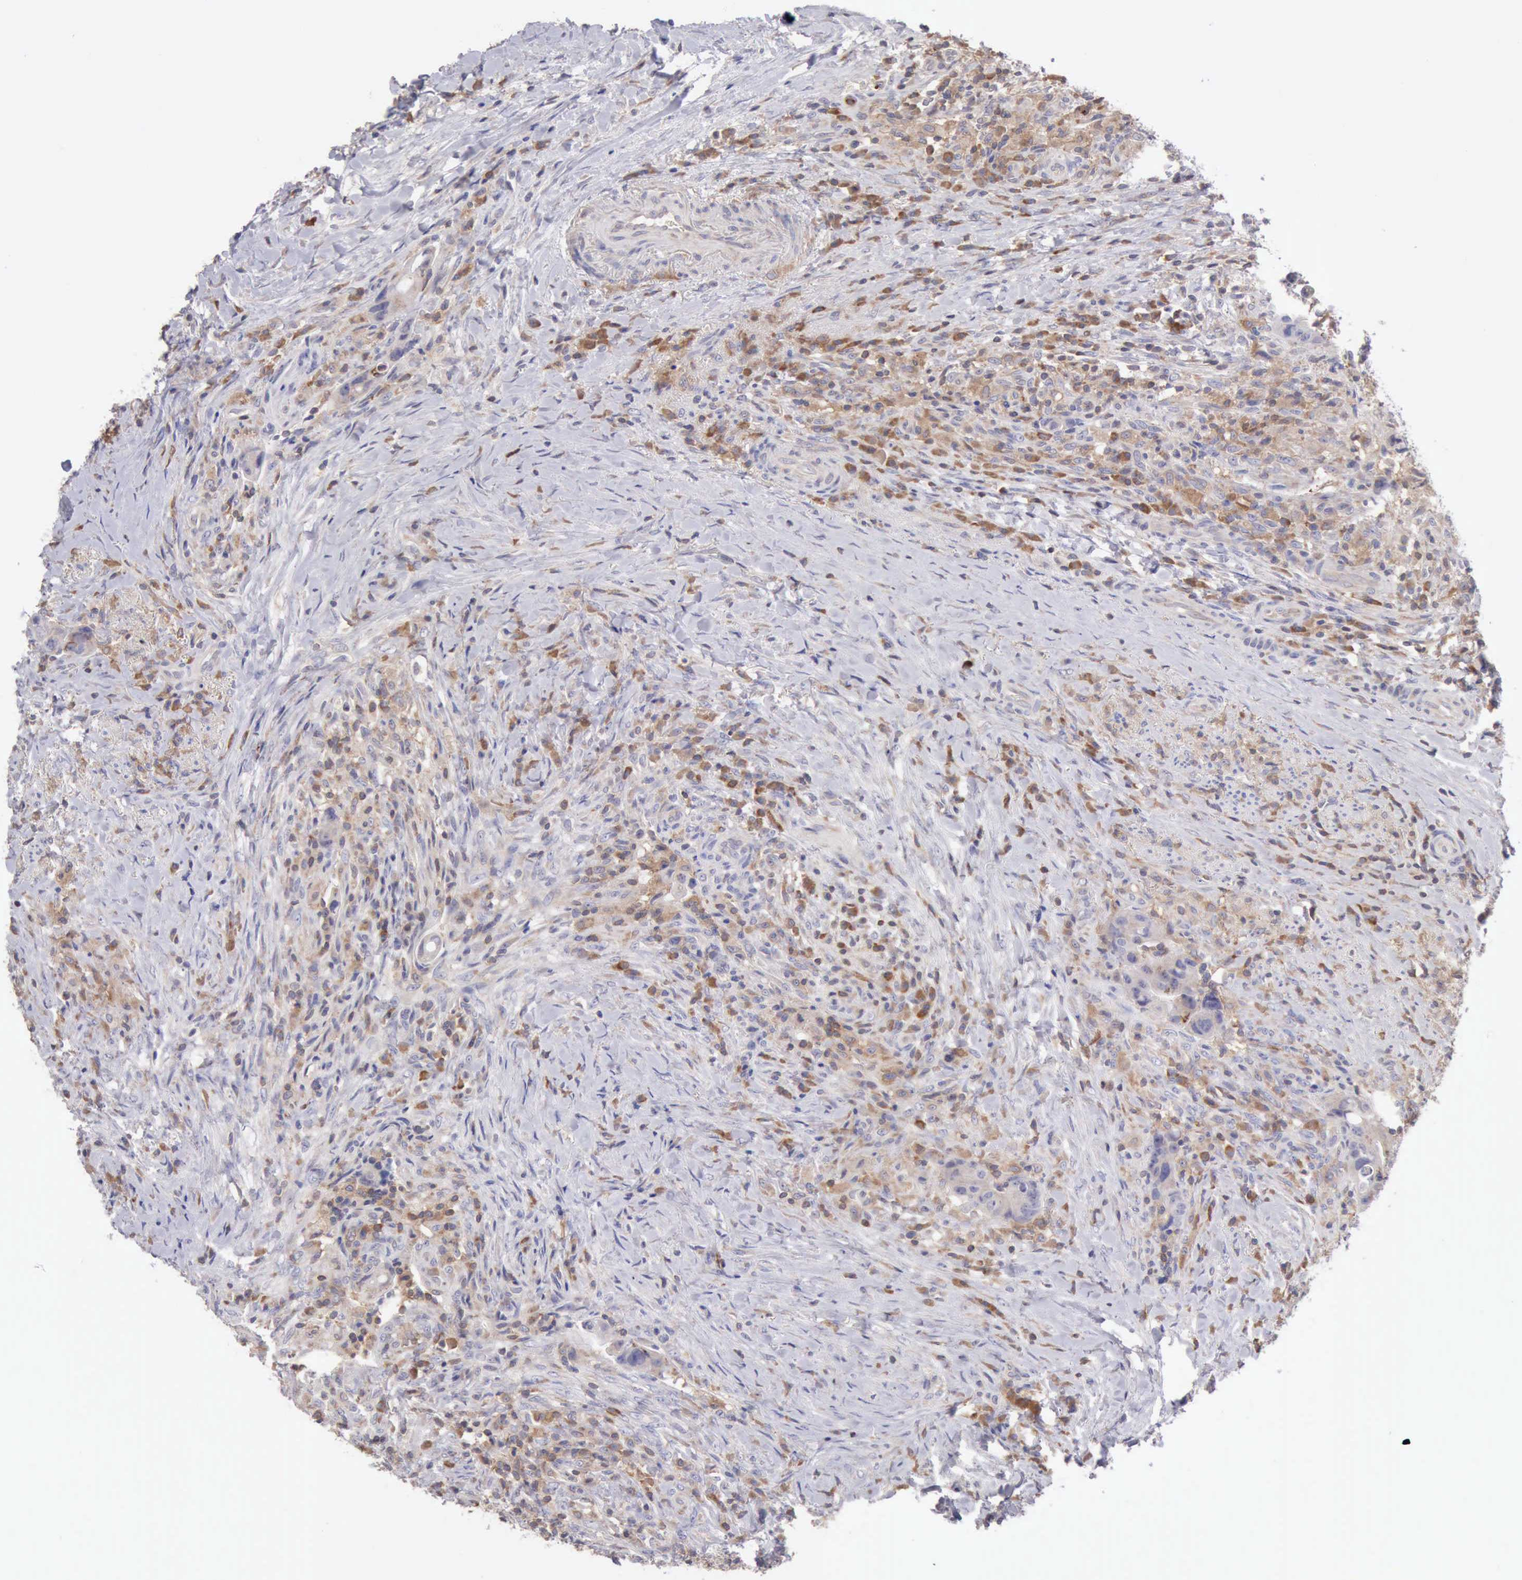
{"staining": {"intensity": "negative", "quantity": "none", "location": "none"}, "tissue": "colorectal cancer", "cell_type": "Tumor cells", "image_type": "cancer", "snomed": [{"axis": "morphology", "description": "Adenocarcinoma, NOS"}, {"axis": "topography", "description": "Rectum"}], "caption": "IHC photomicrograph of colorectal cancer stained for a protein (brown), which displays no expression in tumor cells.", "gene": "SASH3", "patient": {"sex": "female", "age": 71}}